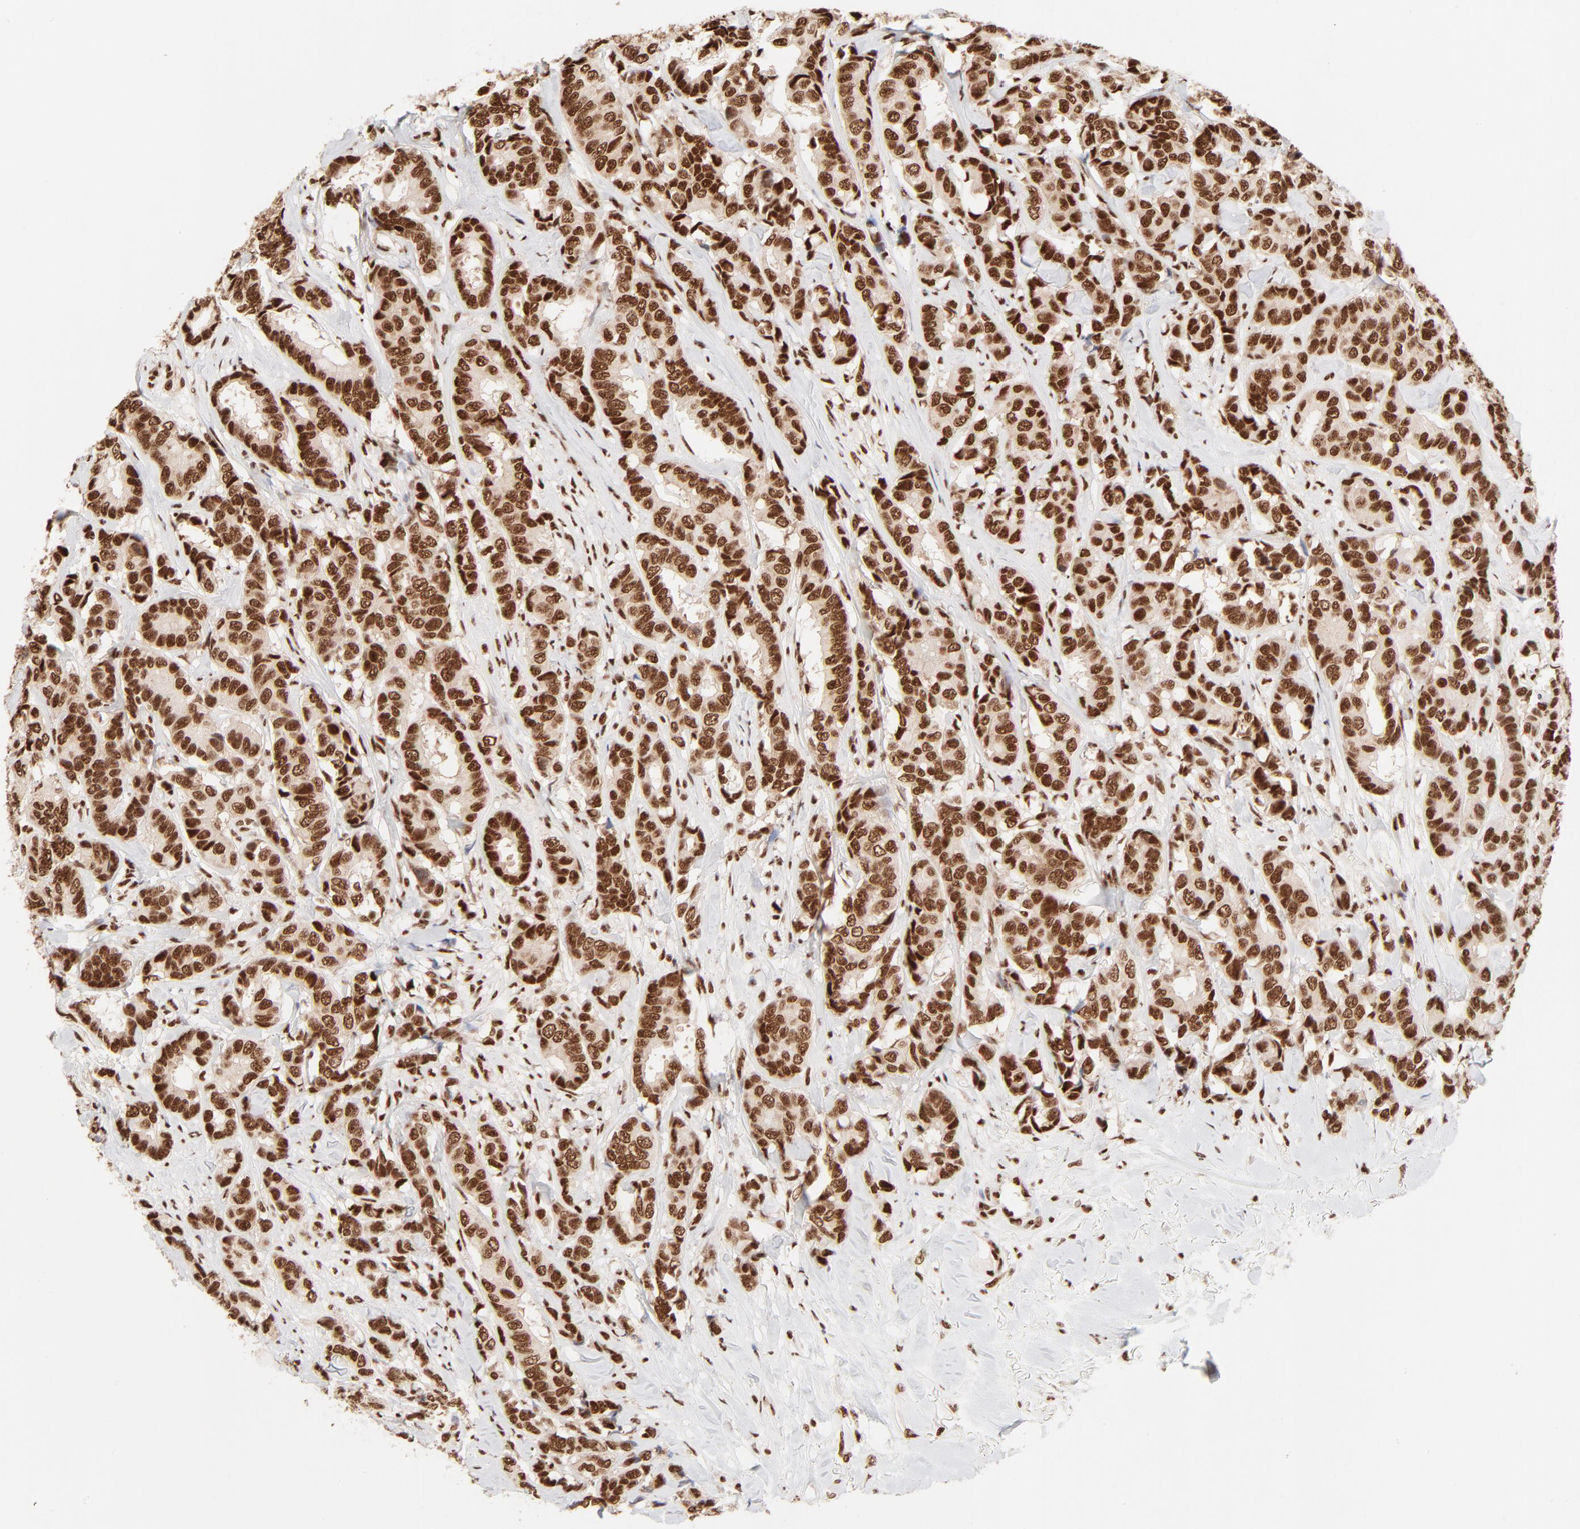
{"staining": {"intensity": "strong", "quantity": ">75%", "location": "nuclear"}, "tissue": "breast cancer", "cell_type": "Tumor cells", "image_type": "cancer", "snomed": [{"axis": "morphology", "description": "Duct carcinoma"}, {"axis": "topography", "description": "Breast"}], "caption": "Strong nuclear protein expression is appreciated in approximately >75% of tumor cells in breast infiltrating ductal carcinoma. (DAB IHC, brown staining for protein, blue staining for nuclei).", "gene": "TARDBP", "patient": {"sex": "female", "age": 87}}